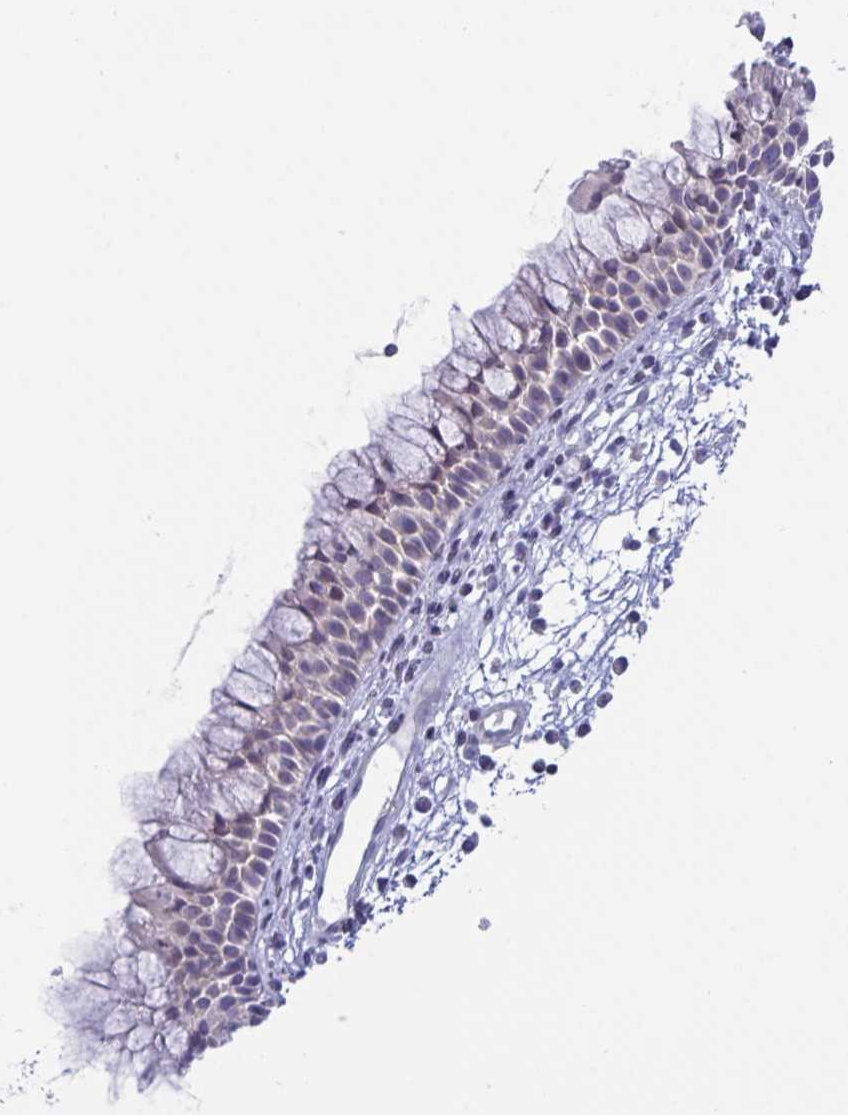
{"staining": {"intensity": "negative", "quantity": "none", "location": "none"}, "tissue": "nasopharynx", "cell_type": "Respiratory epithelial cells", "image_type": "normal", "snomed": [{"axis": "morphology", "description": "Normal tissue, NOS"}, {"axis": "topography", "description": "Nasopharynx"}], "caption": "DAB (3,3'-diaminobenzidine) immunohistochemical staining of unremarkable nasopharynx reveals no significant positivity in respiratory epithelial cells.", "gene": "NAA30", "patient": {"sex": "male", "age": 56}}